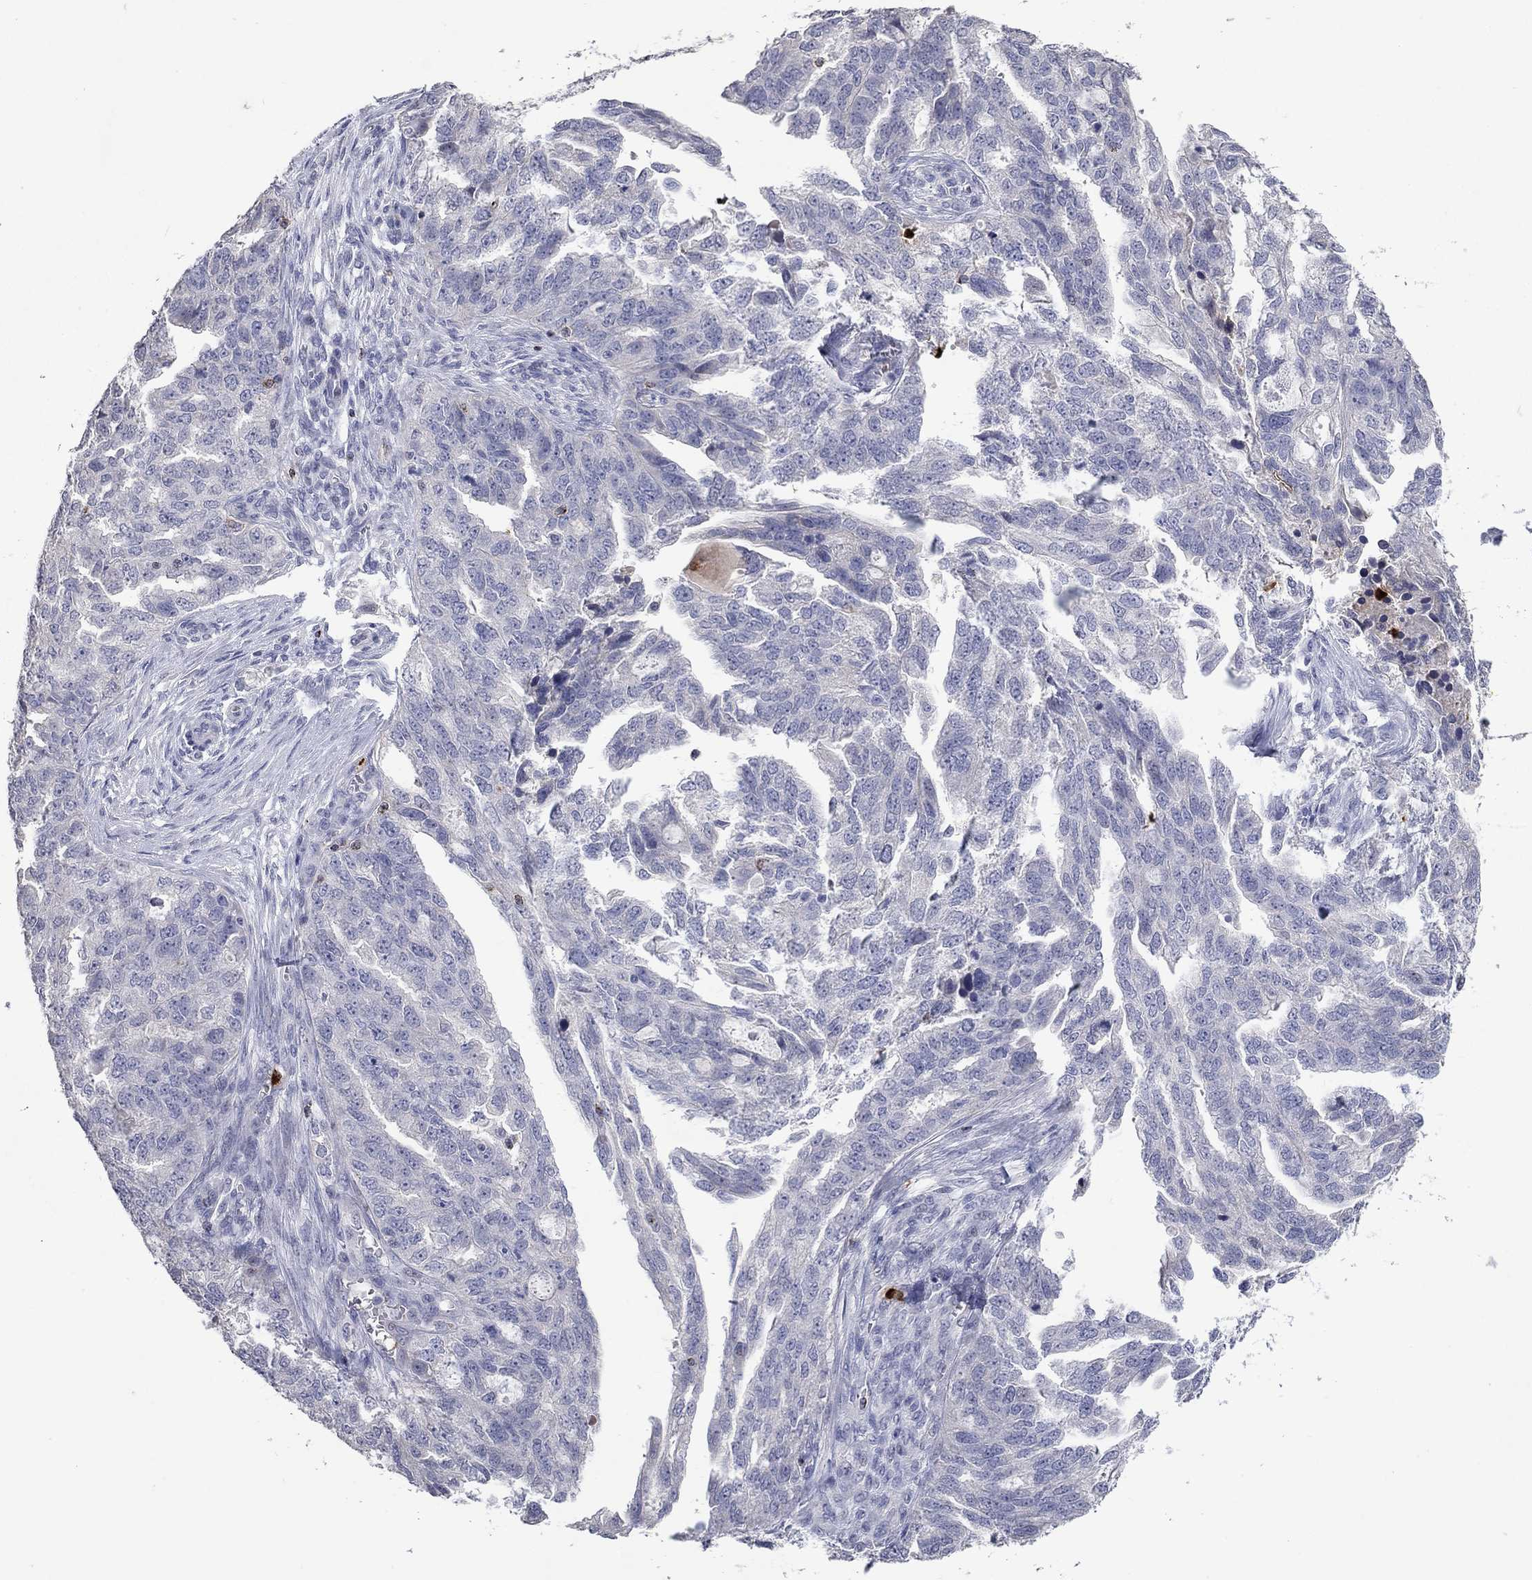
{"staining": {"intensity": "negative", "quantity": "none", "location": "none"}, "tissue": "ovarian cancer", "cell_type": "Tumor cells", "image_type": "cancer", "snomed": [{"axis": "morphology", "description": "Cystadenocarcinoma, serous, NOS"}, {"axis": "topography", "description": "Ovary"}], "caption": "Photomicrograph shows no significant protein staining in tumor cells of ovarian cancer.", "gene": "CCL5", "patient": {"sex": "female", "age": 51}}